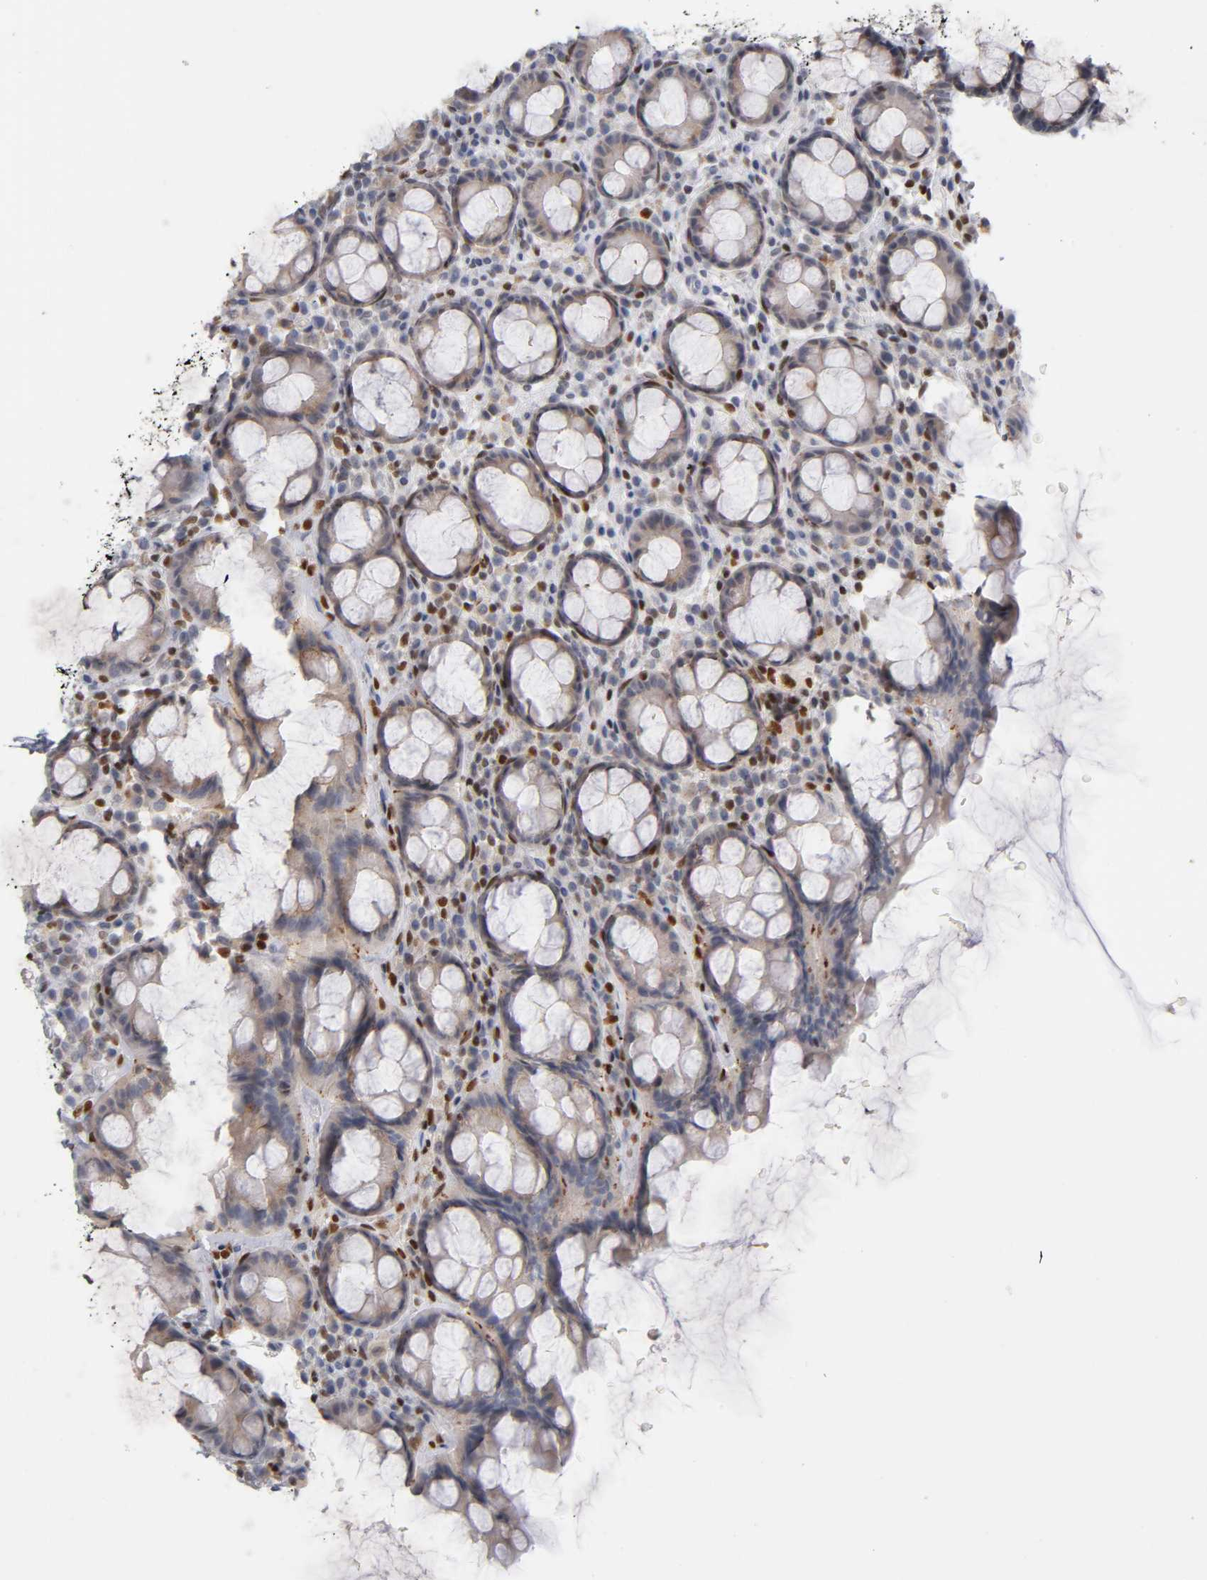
{"staining": {"intensity": "weak", "quantity": ">75%", "location": "cytoplasmic/membranous,nuclear"}, "tissue": "rectum", "cell_type": "Glandular cells", "image_type": "normal", "snomed": [{"axis": "morphology", "description": "Normal tissue, NOS"}, {"axis": "topography", "description": "Rectum"}], "caption": "Immunohistochemistry micrograph of benign rectum: rectum stained using immunohistochemistry (IHC) displays low levels of weak protein expression localized specifically in the cytoplasmic/membranous,nuclear of glandular cells, appearing as a cytoplasmic/membranous,nuclear brown color.", "gene": "RUNX1", "patient": {"sex": "male", "age": 92}}